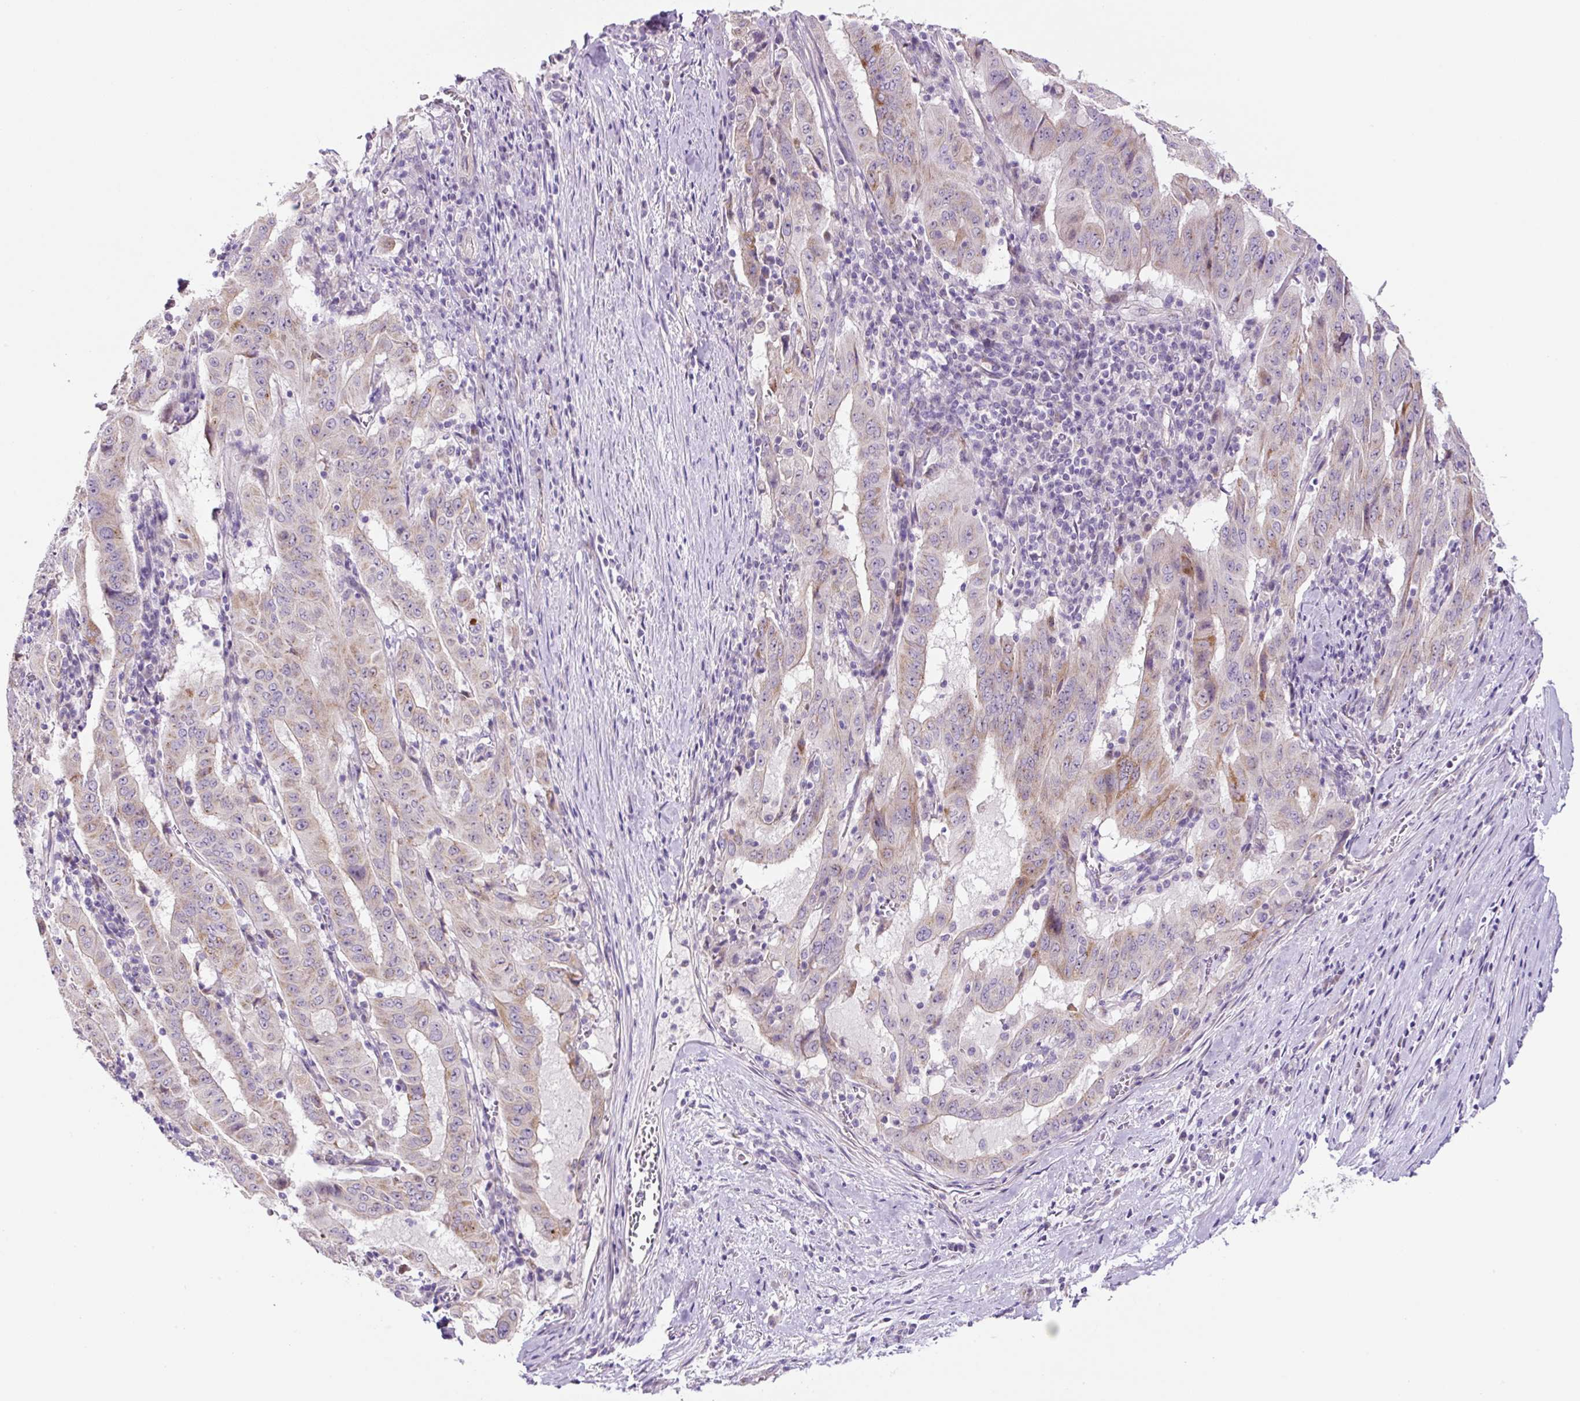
{"staining": {"intensity": "moderate", "quantity": "<25%", "location": "cytoplasmic/membranous"}, "tissue": "pancreatic cancer", "cell_type": "Tumor cells", "image_type": "cancer", "snomed": [{"axis": "morphology", "description": "Adenocarcinoma, NOS"}, {"axis": "topography", "description": "Pancreas"}], "caption": "Approximately <25% of tumor cells in adenocarcinoma (pancreatic) demonstrate moderate cytoplasmic/membranous protein staining as visualized by brown immunohistochemical staining.", "gene": "OGDHL", "patient": {"sex": "male", "age": 63}}